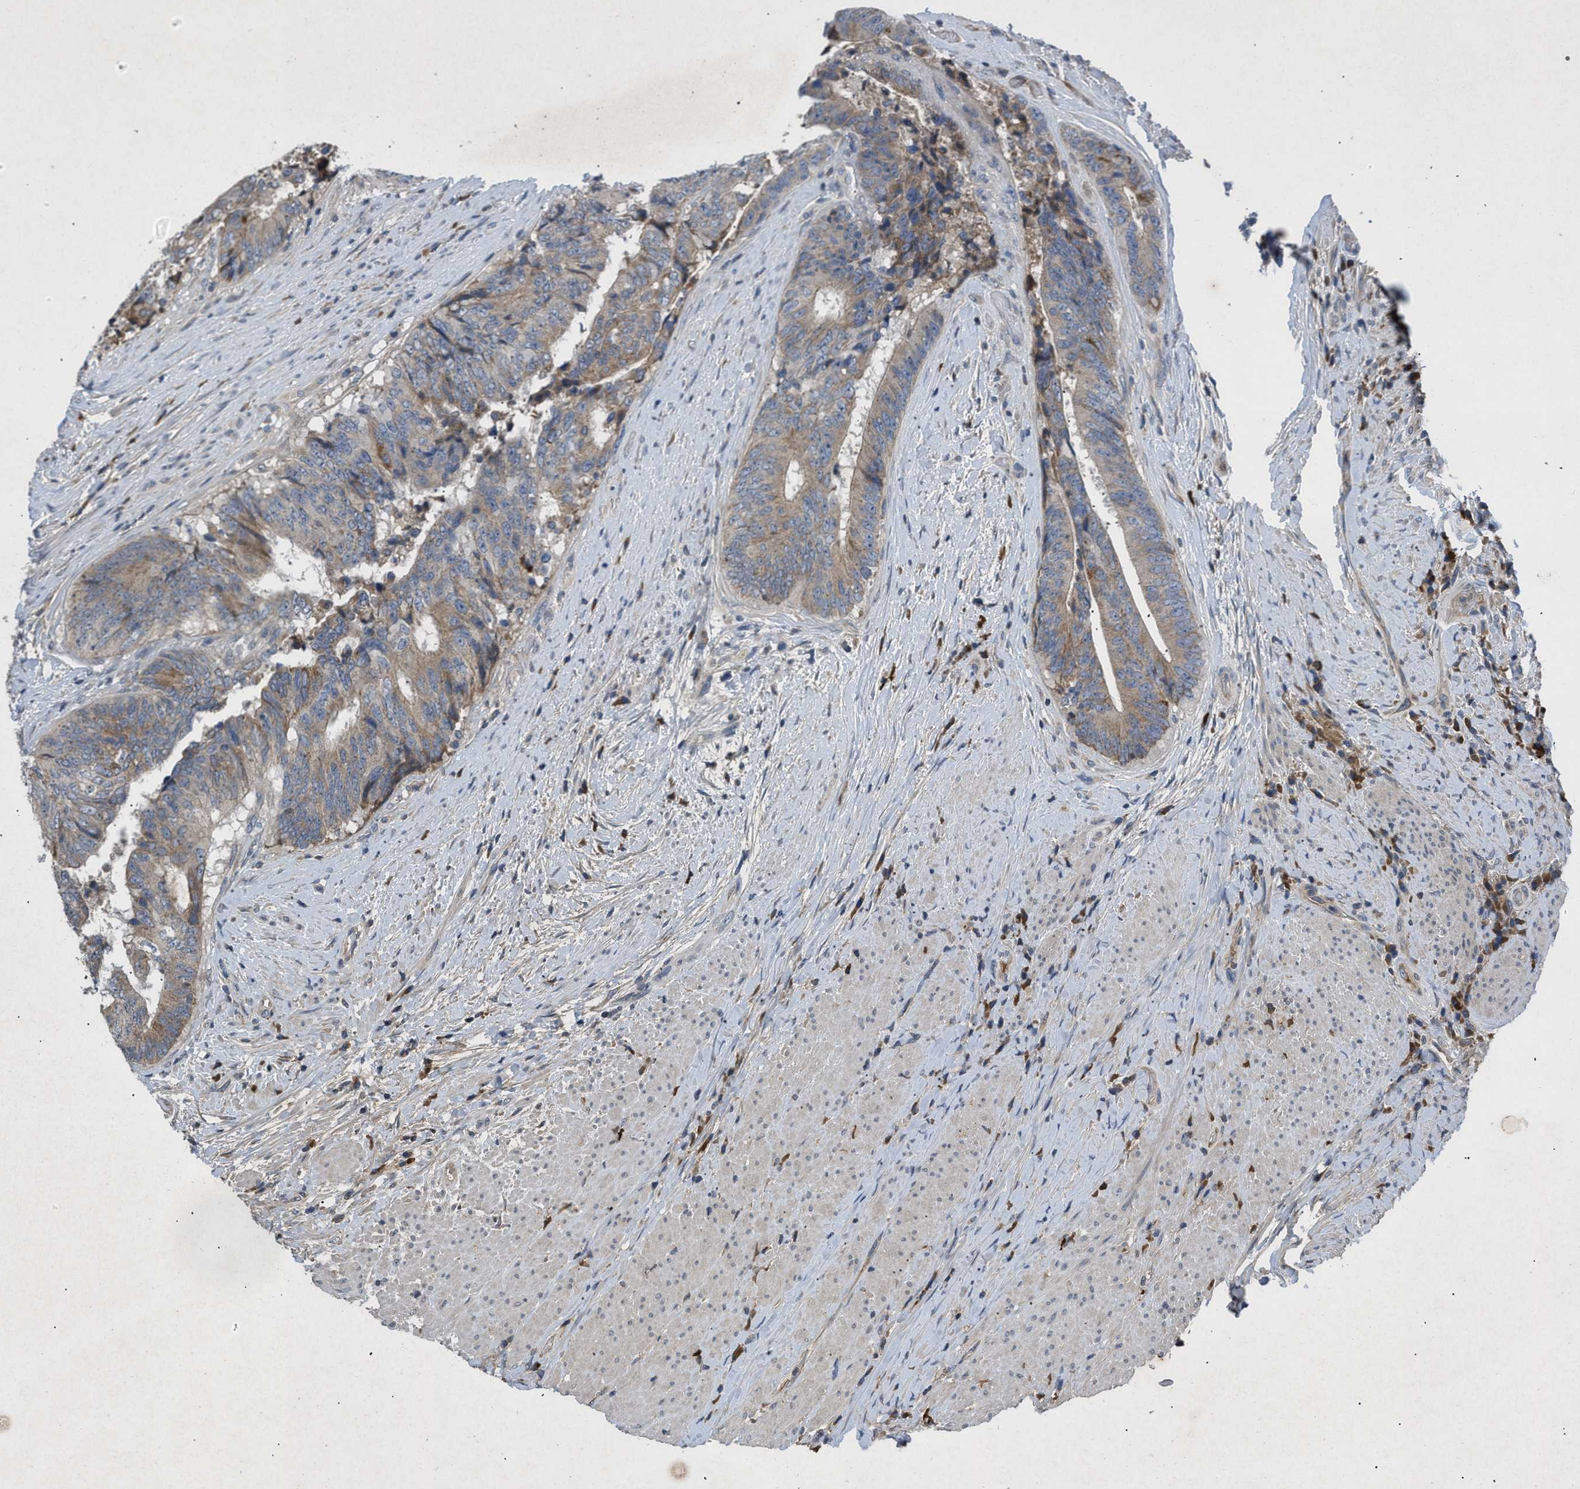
{"staining": {"intensity": "moderate", "quantity": ">75%", "location": "cytoplasmic/membranous"}, "tissue": "colorectal cancer", "cell_type": "Tumor cells", "image_type": "cancer", "snomed": [{"axis": "morphology", "description": "Adenocarcinoma, NOS"}, {"axis": "topography", "description": "Rectum"}], "caption": "Tumor cells demonstrate moderate cytoplasmic/membranous staining in about >75% of cells in colorectal adenocarcinoma.", "gene": "VPS4A", "patient": {"sex": "male", "age": 72}}